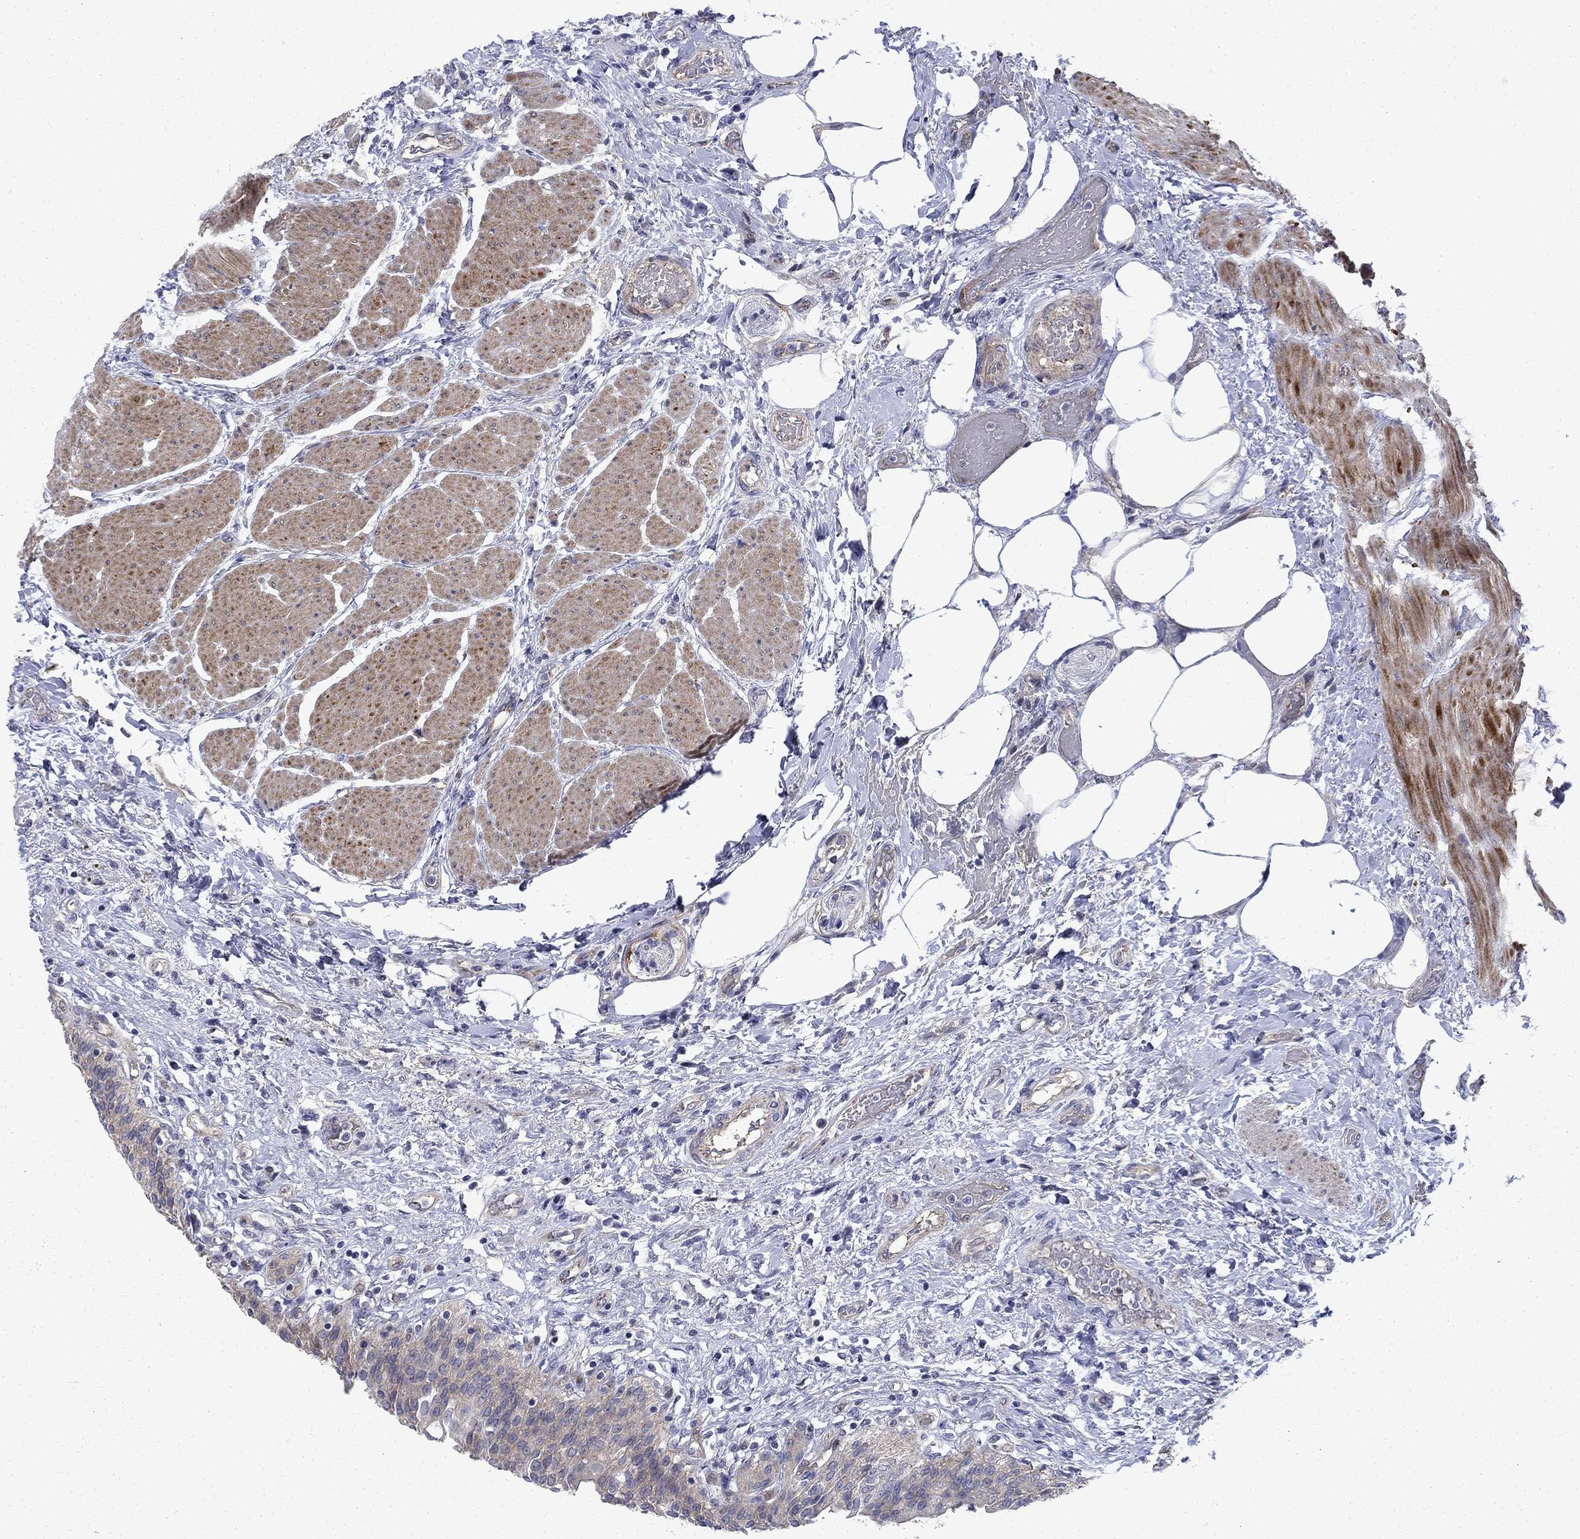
{"staining": {"intensity": "moderate", "quantity": "<25%", "location": "cytoplasmic/membranous"}, "tissue": "urinary bladder", "cell_type": "Urothelial cells", "image_type": "normal", "snomed": [{"axis": "morphology", "description": "Normal tissue, NOS"}, {"axis": "morphology", "description": "Metaplasia, NOS"}, {"axis": "topography", "description": "Urinary bladder"}], "caption": "Urothelial cells demonstrate low levels of moderate cytoplasmic/membranous positivity in approximately <25% of cells in normal urinary bladder.", "gene": "SLC1A1", "patient": {"sex": "male", "age": 68}}